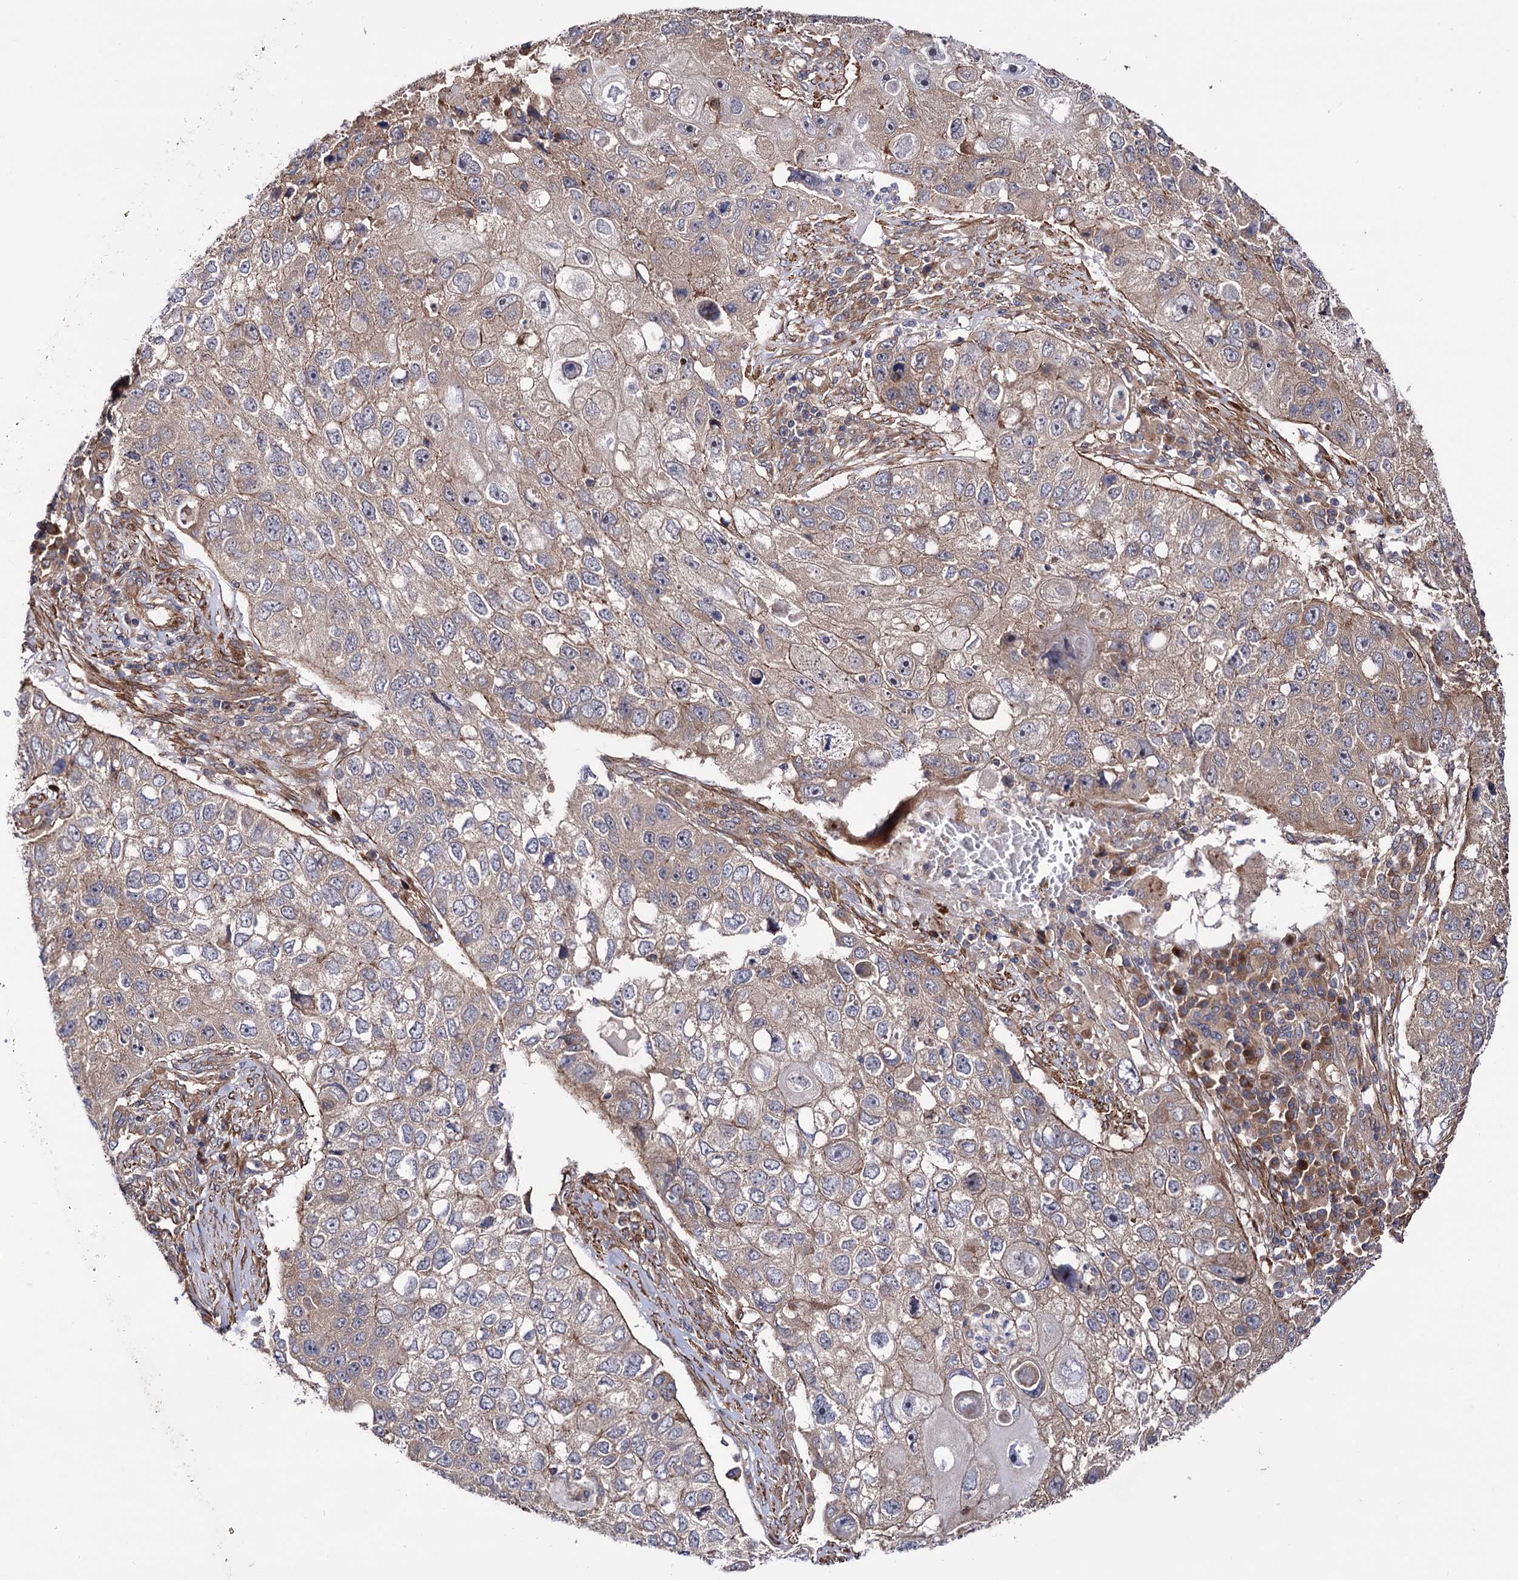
{"staining": {"intensity": "weak", "quantity": "25%-75%", "location": "cytoplasmic/membranous"}, "tissue": "lung cancer", "cell_type": "Tumor cells", "image_type": "cancer", "snomed": [{"axis": "morphology", "description": "Squamous cell carcinoma, NOS"}, {"axis": "topography", "description": "Lung"}], "caption": "Immunohistochemistry histopathology image of lung cancer (squamous cell carcinoma) stained for a protein (brown), which shows low levels of weak cytoplasmic/membranous staining in approximately 25%-75% of tumor cells.", "gene": "FERMT2", "patient": {"sex": "male", "age": 61}}